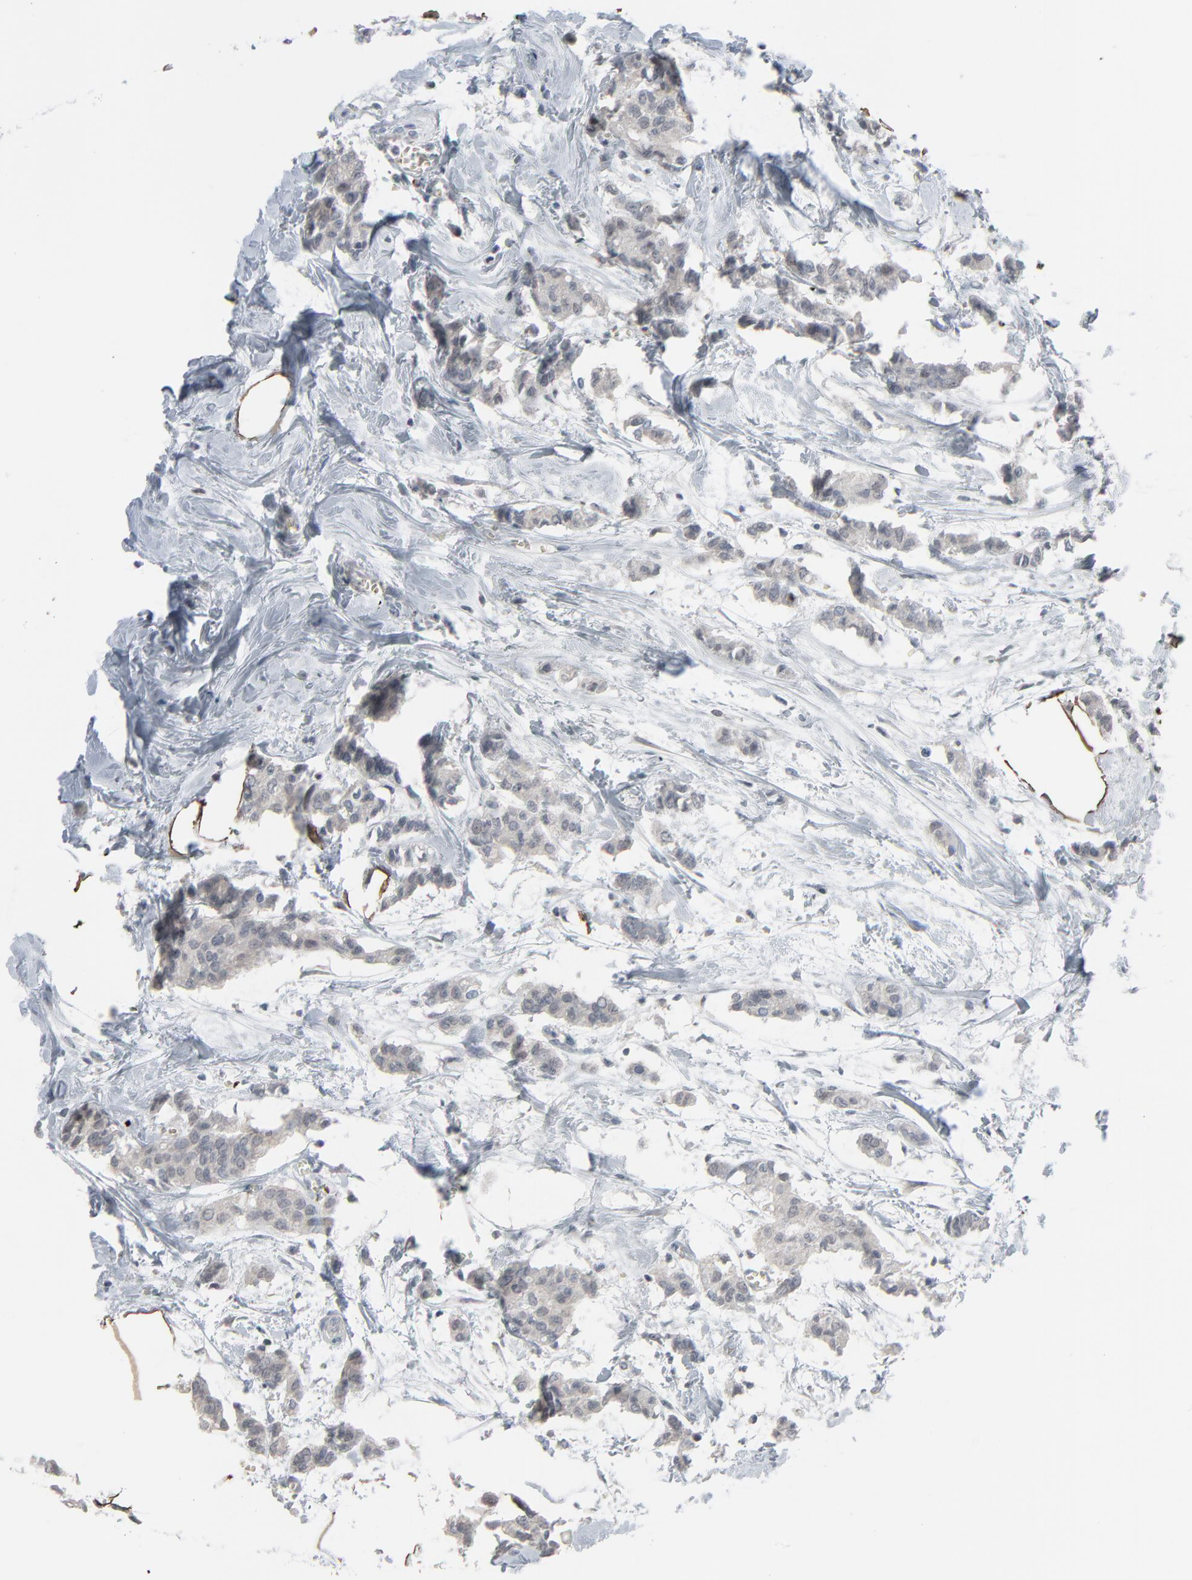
{"staining": {"intensity": "negative", "quantity": "none", "location": "none"}, "tissue": "breast cancer", "cell_type": "Tumor cells", "image_type": "cancer", "snomed": [{"axis": "morphology", "description": "Duct carcinoma"}, {"axis": "topography", "description": "Breast"}], "caption": "Human breast cancer stained for a protein using IHC reveals no expression in tumor cells.", "gene": "SAGE1", "patient": {"sex": "female", "age": 84}}